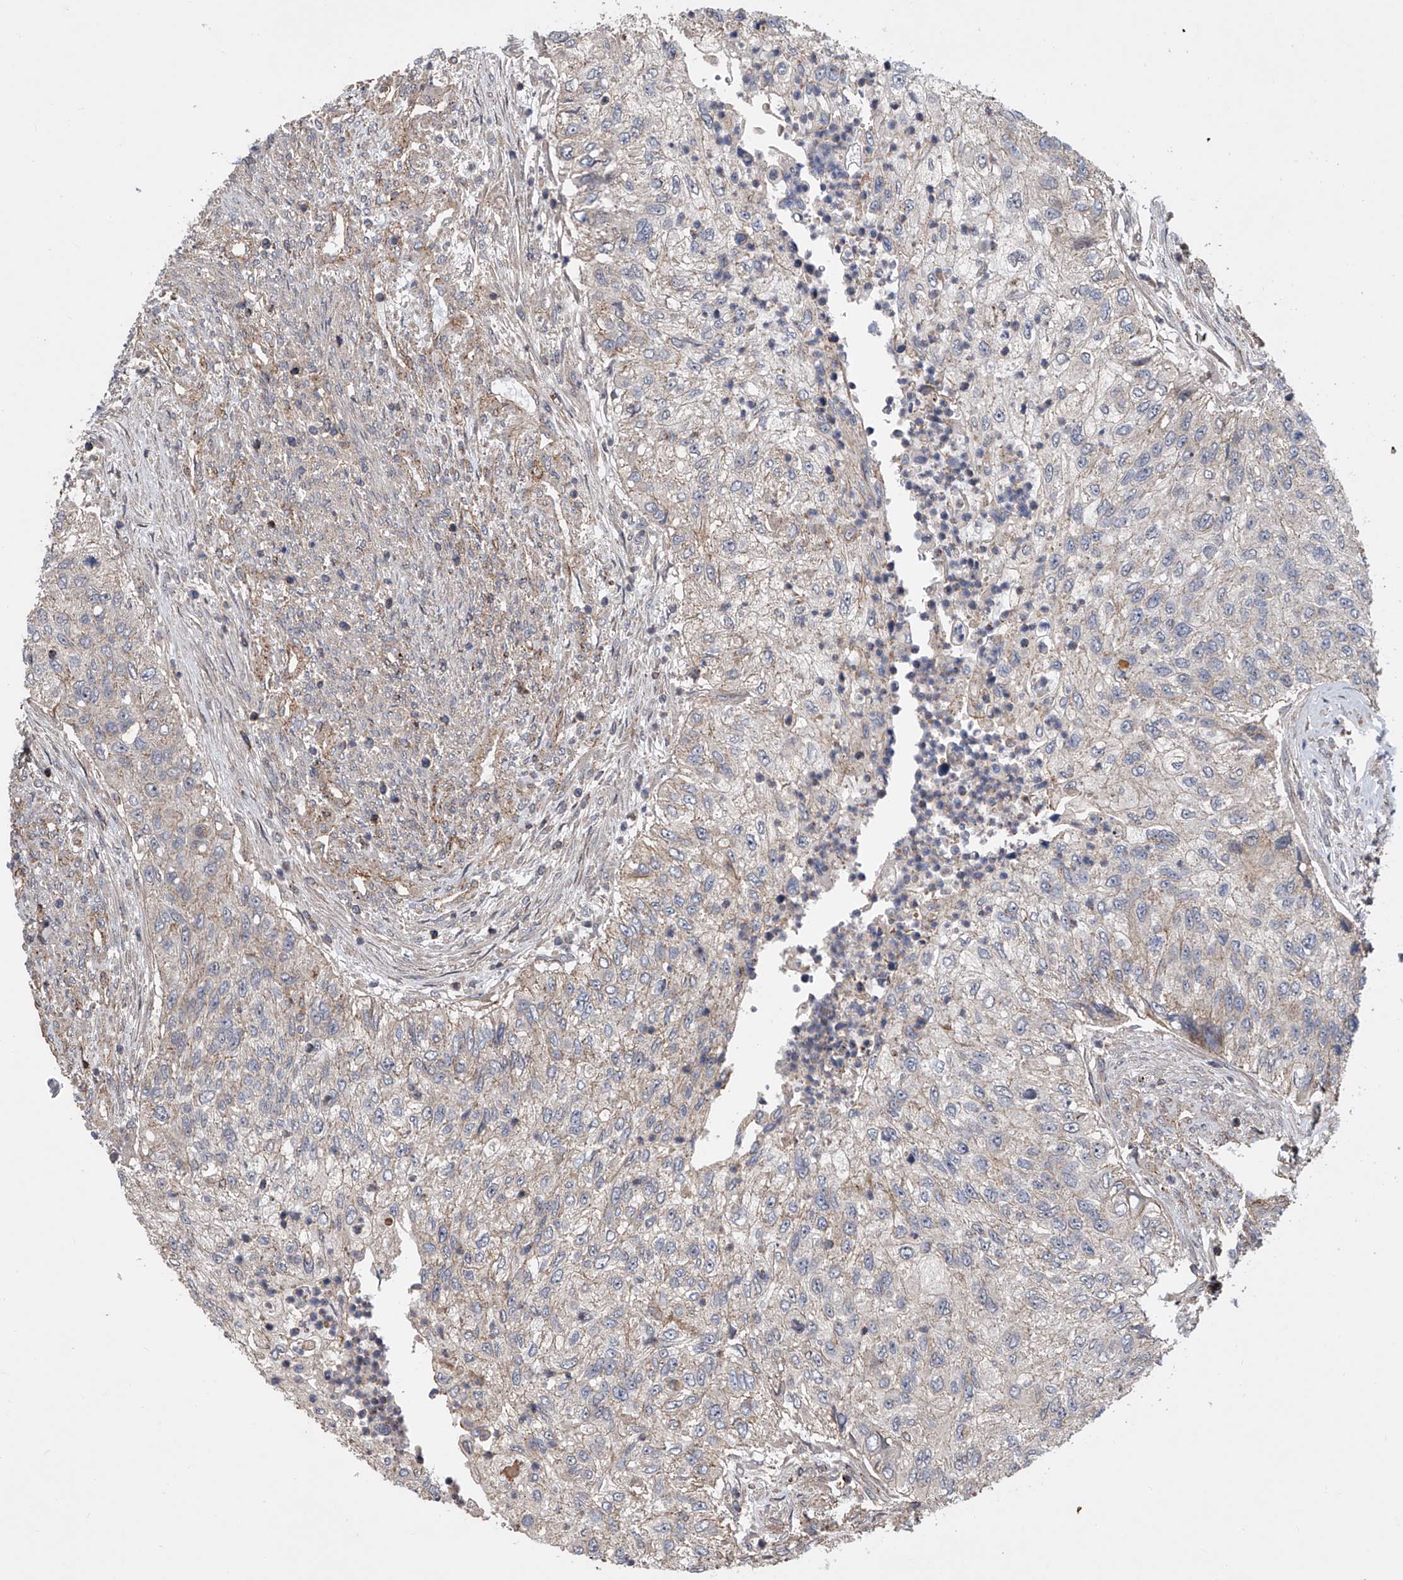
{"staining": {"intensity": "negative", "quantity": "none", "location": "none"}, "tissue": "urothelial cancer", "cell_type": "Tumor cells", "image_type": "cancer", "snomed": [{"axis": "morphology", "description": "Urothelial carcinoma, High grade"}, {"axis": "topography", "description": "Urinary bladder"}], "caption": "IHC photomicrograph of human urothelial cancer stained for a protein (brown), which shows no staining in tumor cells.", "gene": "USP47", "patient": {"sex": "female", "age": 60}}